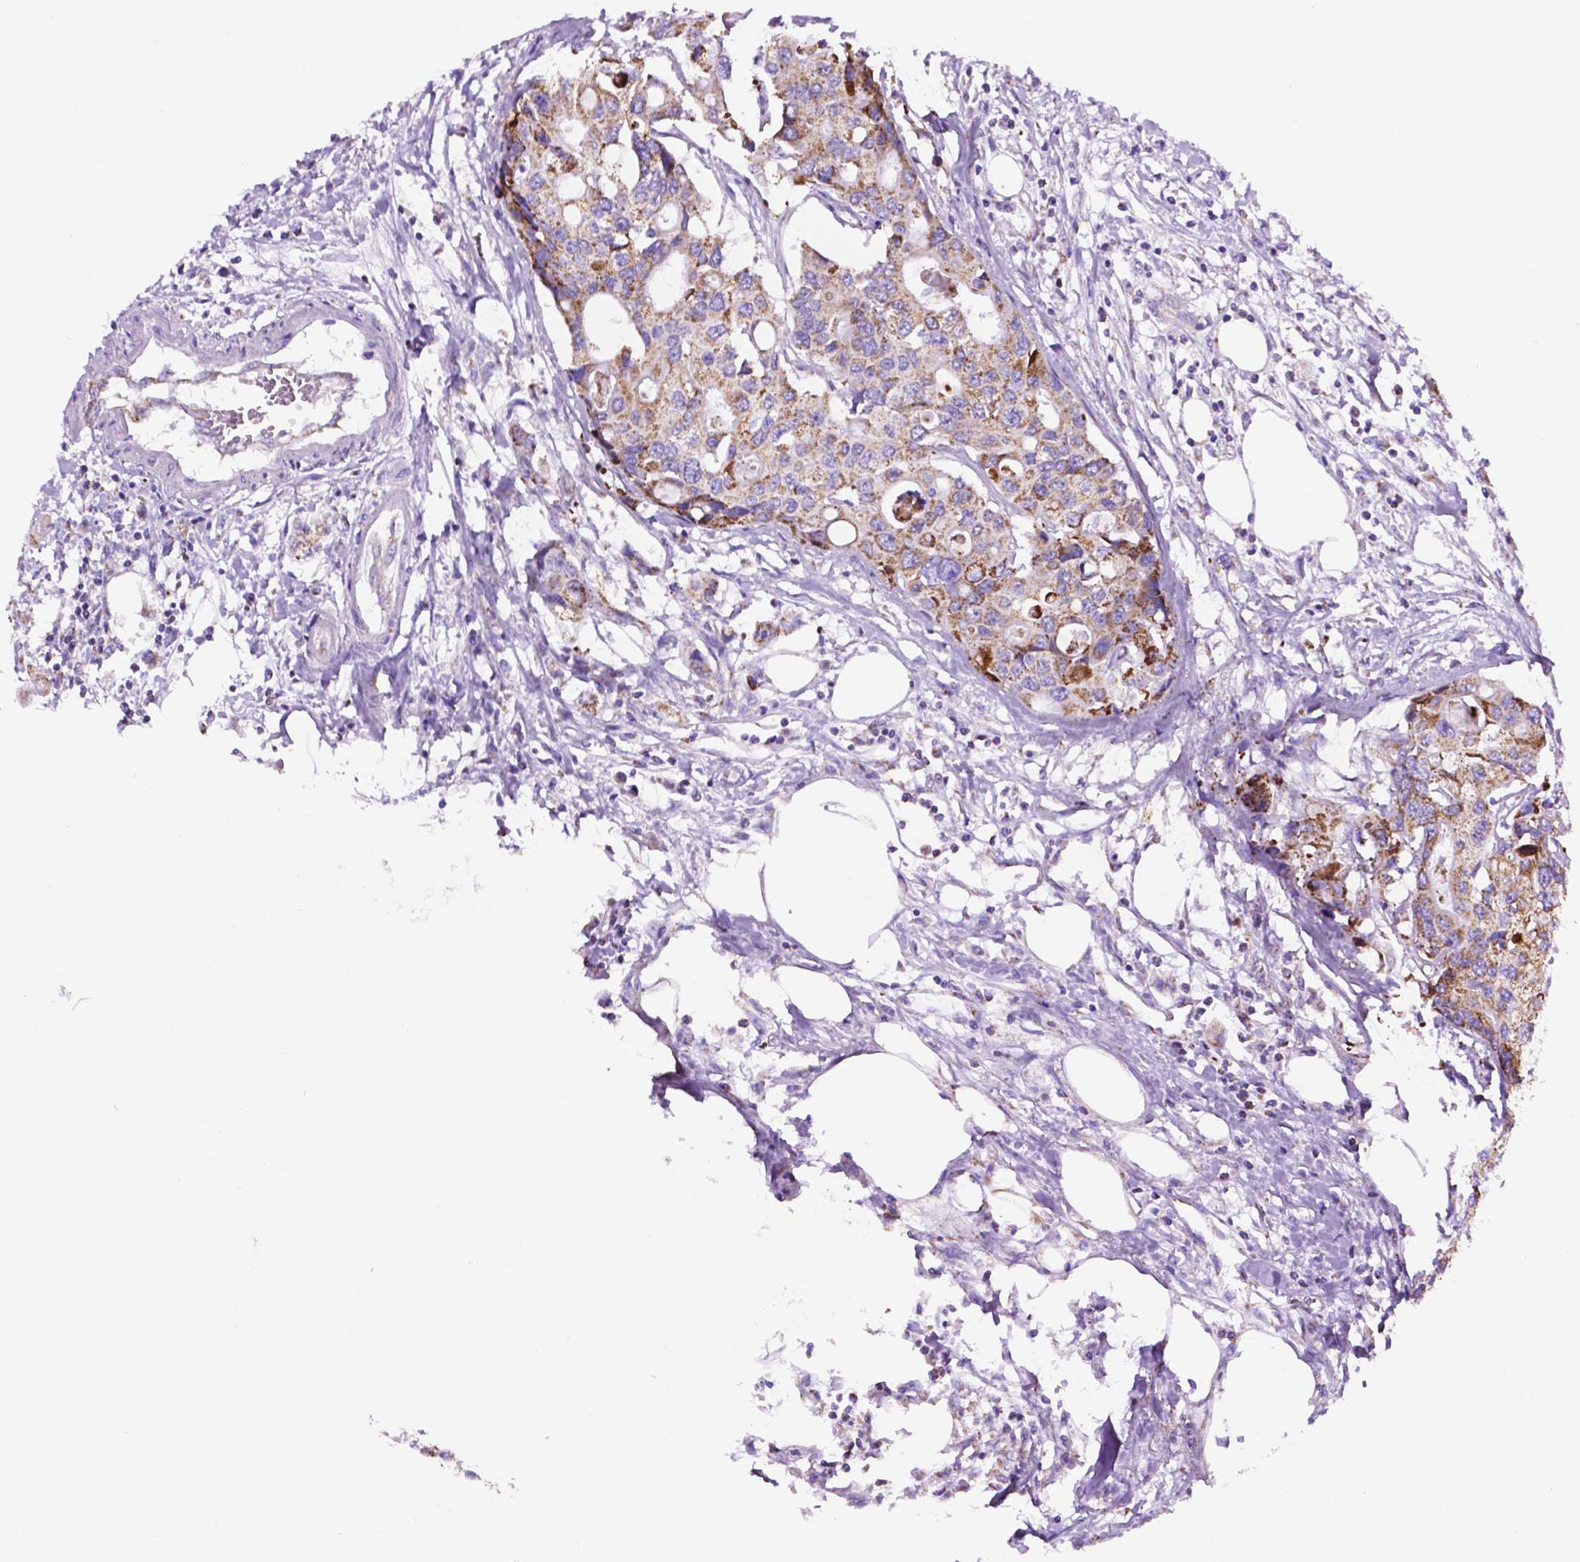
{"staining": {"intensity": "strong", "quantity": "25%-75%", "location": "cytoplasmic/membranous"}, "tissue": "colorectal cancer", "cell_type": "Tumor cells", "image_type": "cancer", "snomed": [{"axis": "morphology", "description": "Adenocarcinoma, NOS"}, {"axis": "topography", "description": "Colon"}], "caption": "Colorectal adenocarcinoma stained with a protein marker reveals strong staining in tumor cells.", "gene": "GDPD5", "patient": {"sex": "male", "age": 77}}